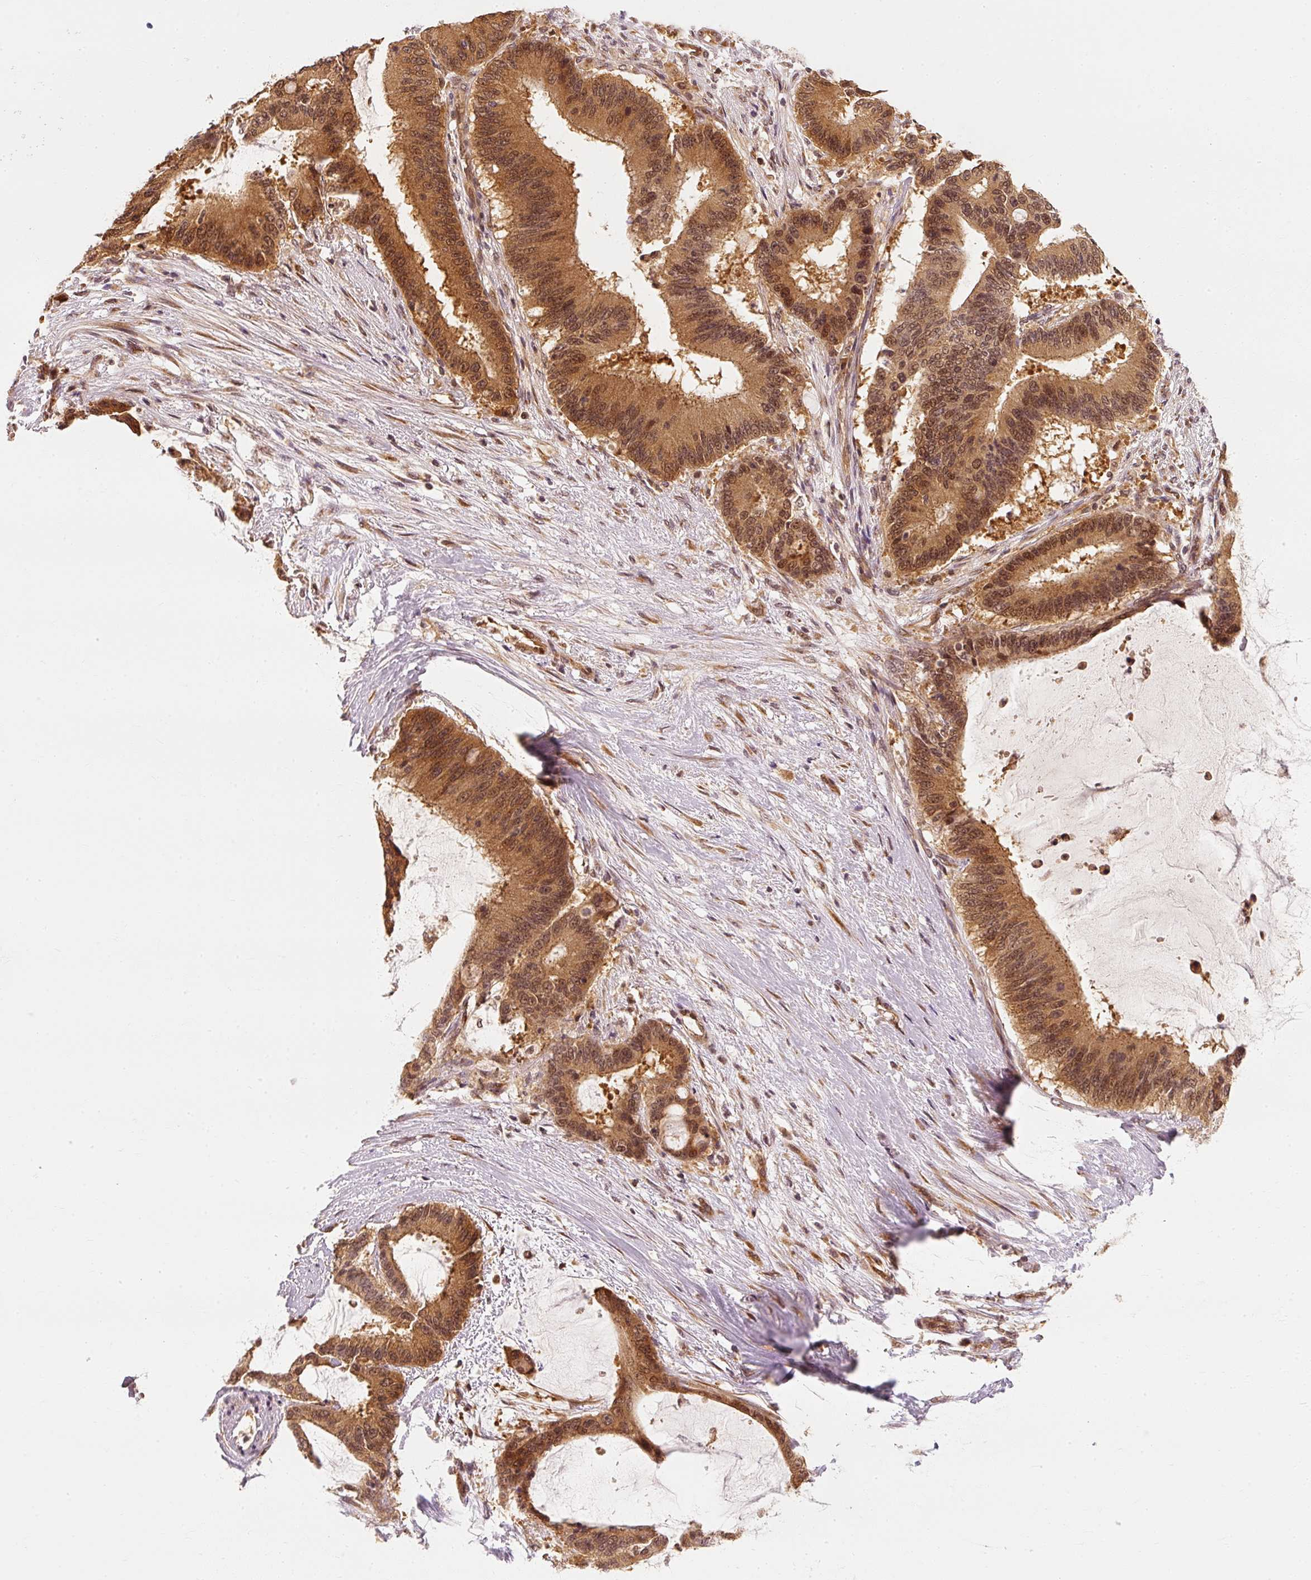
{"staining": {"intensity": "strong", "quantity": ">75%", "location": "cytoplasmic/membranous"}, "tissue": "liver cancer", "cell_type": "Tumor cells", "image_type": "cancer", "snomed": [{"axis": "morphology", "description": "Normal tissue, NOS"}, {"axis": "morphology", "description": "Cholangiocarcinoma"}, {"axis": "topography", "description": "Liver"}, {"axis": "topography", "description": "Peripheral nerve tissue"}], "caption": "Immunohistochemical staining of liver cholangiocarcinoma reveals strong cytoplasmic/membranous protein staining in about >75% of tumor cells.", "gene": "EEF1A2", "patient": {"sex": "female", "age": 73}}